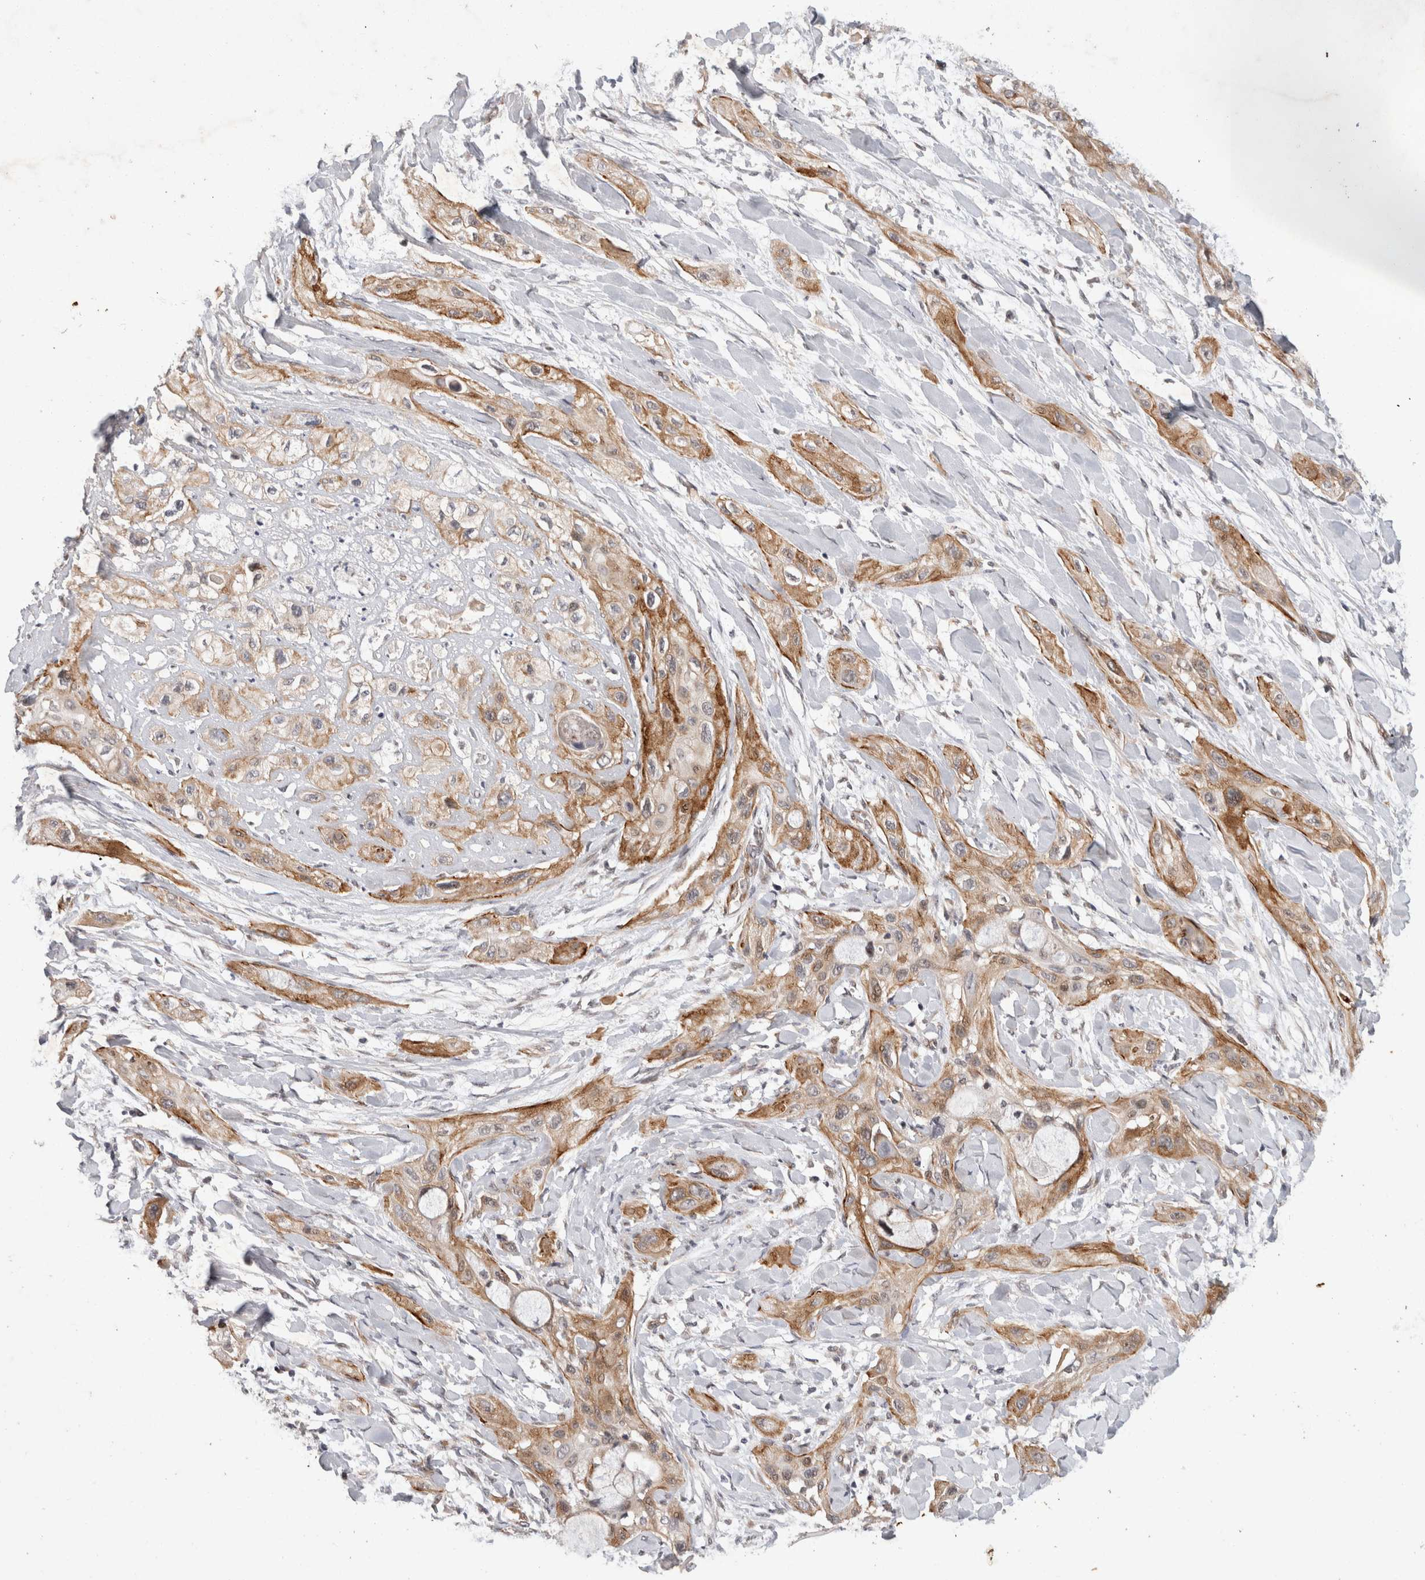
{"staining": {"intensity": "moderate", "quantity": ">75%", "location": "cytoplasmic/membranous"}, "tissue": "lung cancer", "cell_type": "Tumor cells", "image_type": "cancer", "snomed": [{"axis": "morphology", "description": "Squamous cell carcinoma, NOS"}, {"axis": "topography", "description": "Lung"}], "caption": "Protein staining reveals moderate cytoplasmic/membranous expression in about >75% of tumor cells in lung cancer. (Brightfield microscopy of DAB IHC at high magnification).", "gene": "CRISPLD1", "patient": {"sex": "female", "age": 47}}